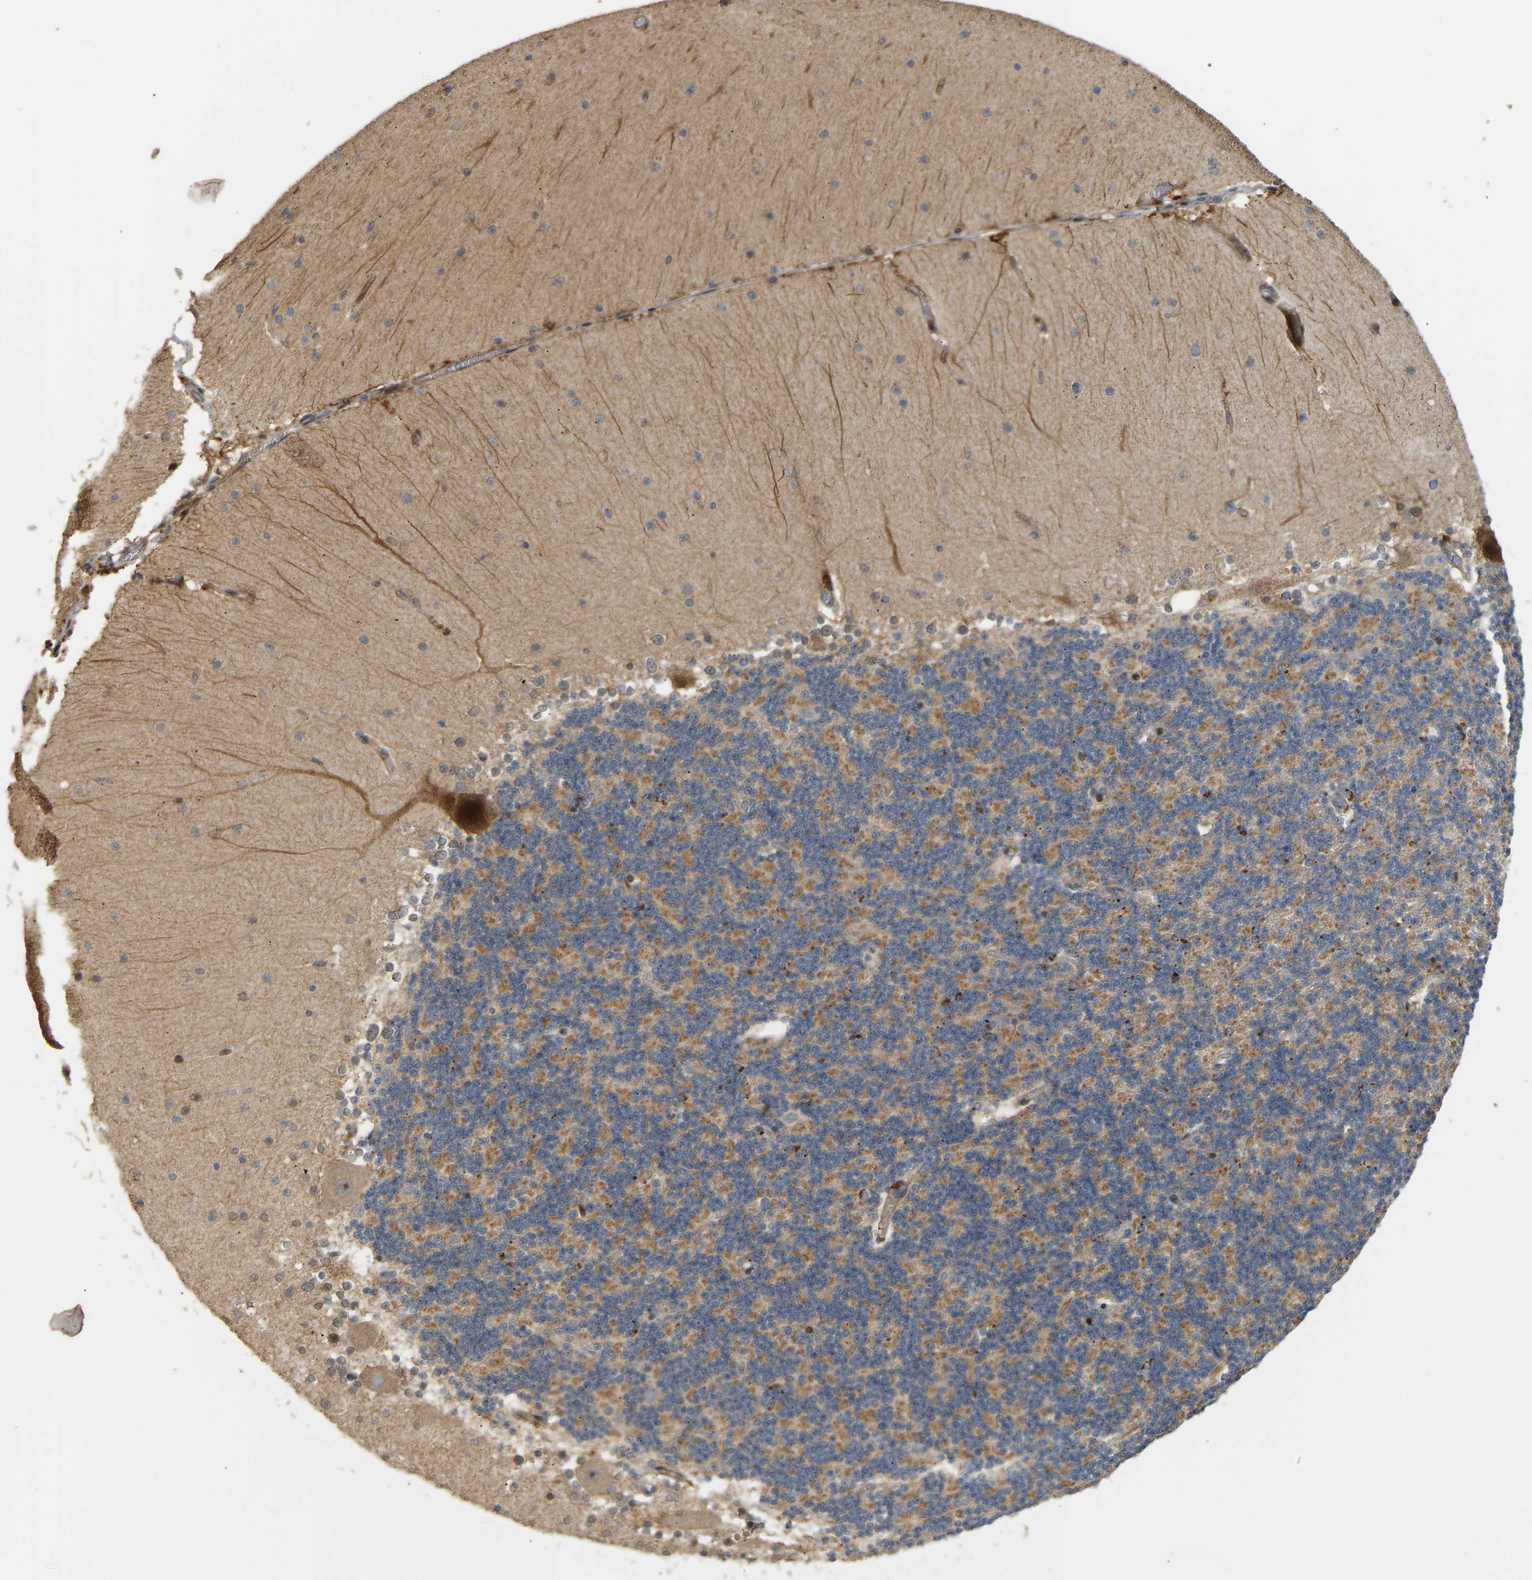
{"staining": {"intensity": "moderate", "quantity": ">75%", "location": "cytoplasmic/membranous"}, "tissue": "cerebellum", "cell_type": "Cells in granular layer", "image_type": "normal", "snomed": [{"axis": "morphology", "description": "Normal tissue, NOS"}, {"axis": "topography", "description": "Cerebellum"}], "caption": "Normal cerebellum was stained to show a protein in brown. There is medium levels of moderate cytoplasmic/membranous expression in approximately >75% of cells in granular layer.", "gene": "POGLUT2", "patient": {"sex": "female", "age": 19}}